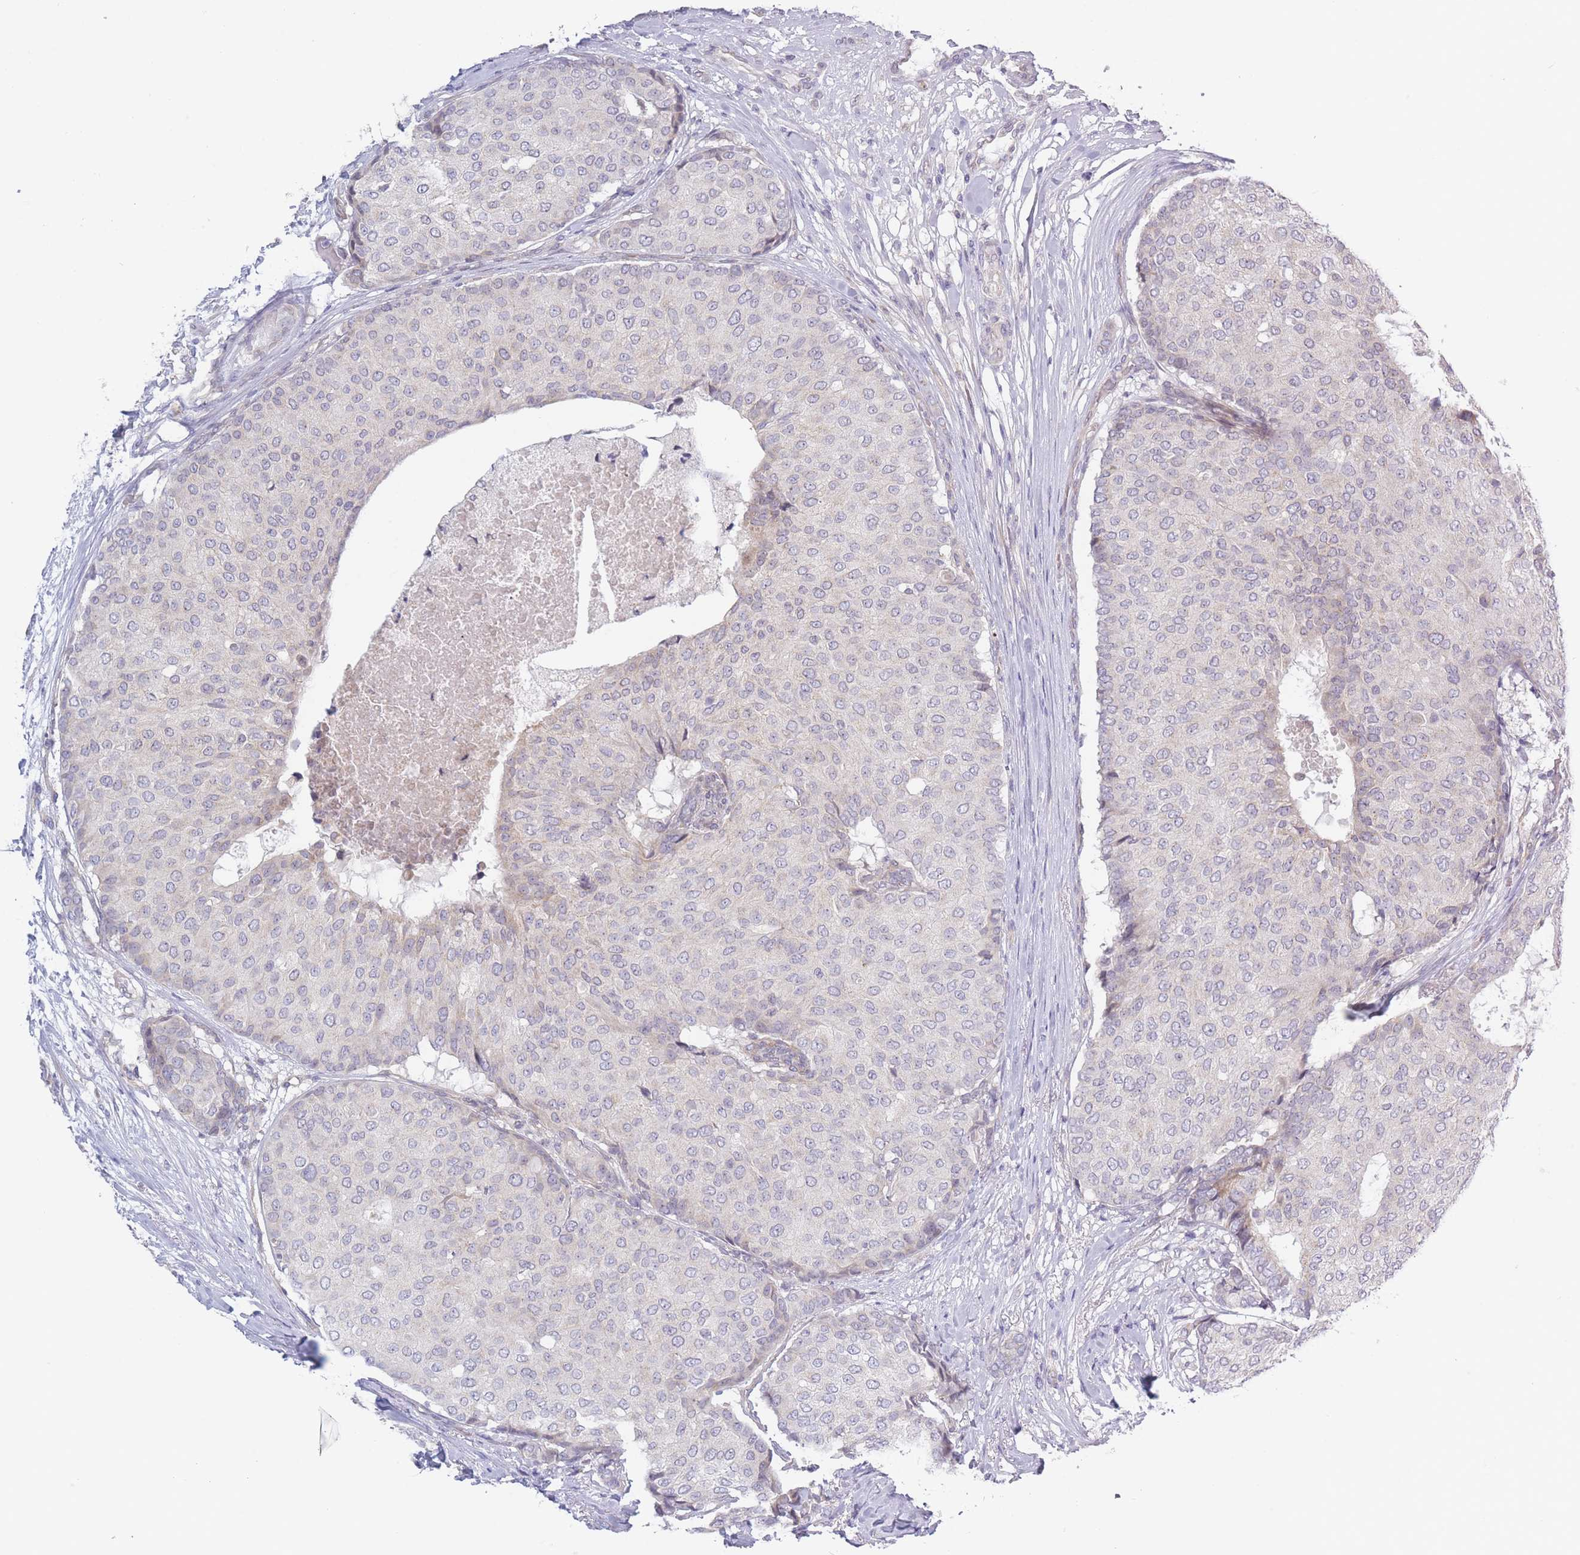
{"staining": {"intensity": "weak", "quantity": "<25%", "location": "cytoplasmic/membranous"}, "tissue": "breast cancer", "cell_type": "Tumor cells", "image_type": "cancer", "snomed": [{"axis": "morphology", "description": "Duct carcinoma"}, {"axis": "topography", "description": "Breast"}], "caption": "Breast infiltrating ductal carcinoma was stained to show a protein in brown. There is no significant staining in tumor cells.", "gene": "FAM227B", "patient": {"sex": "female", "age": 75}}